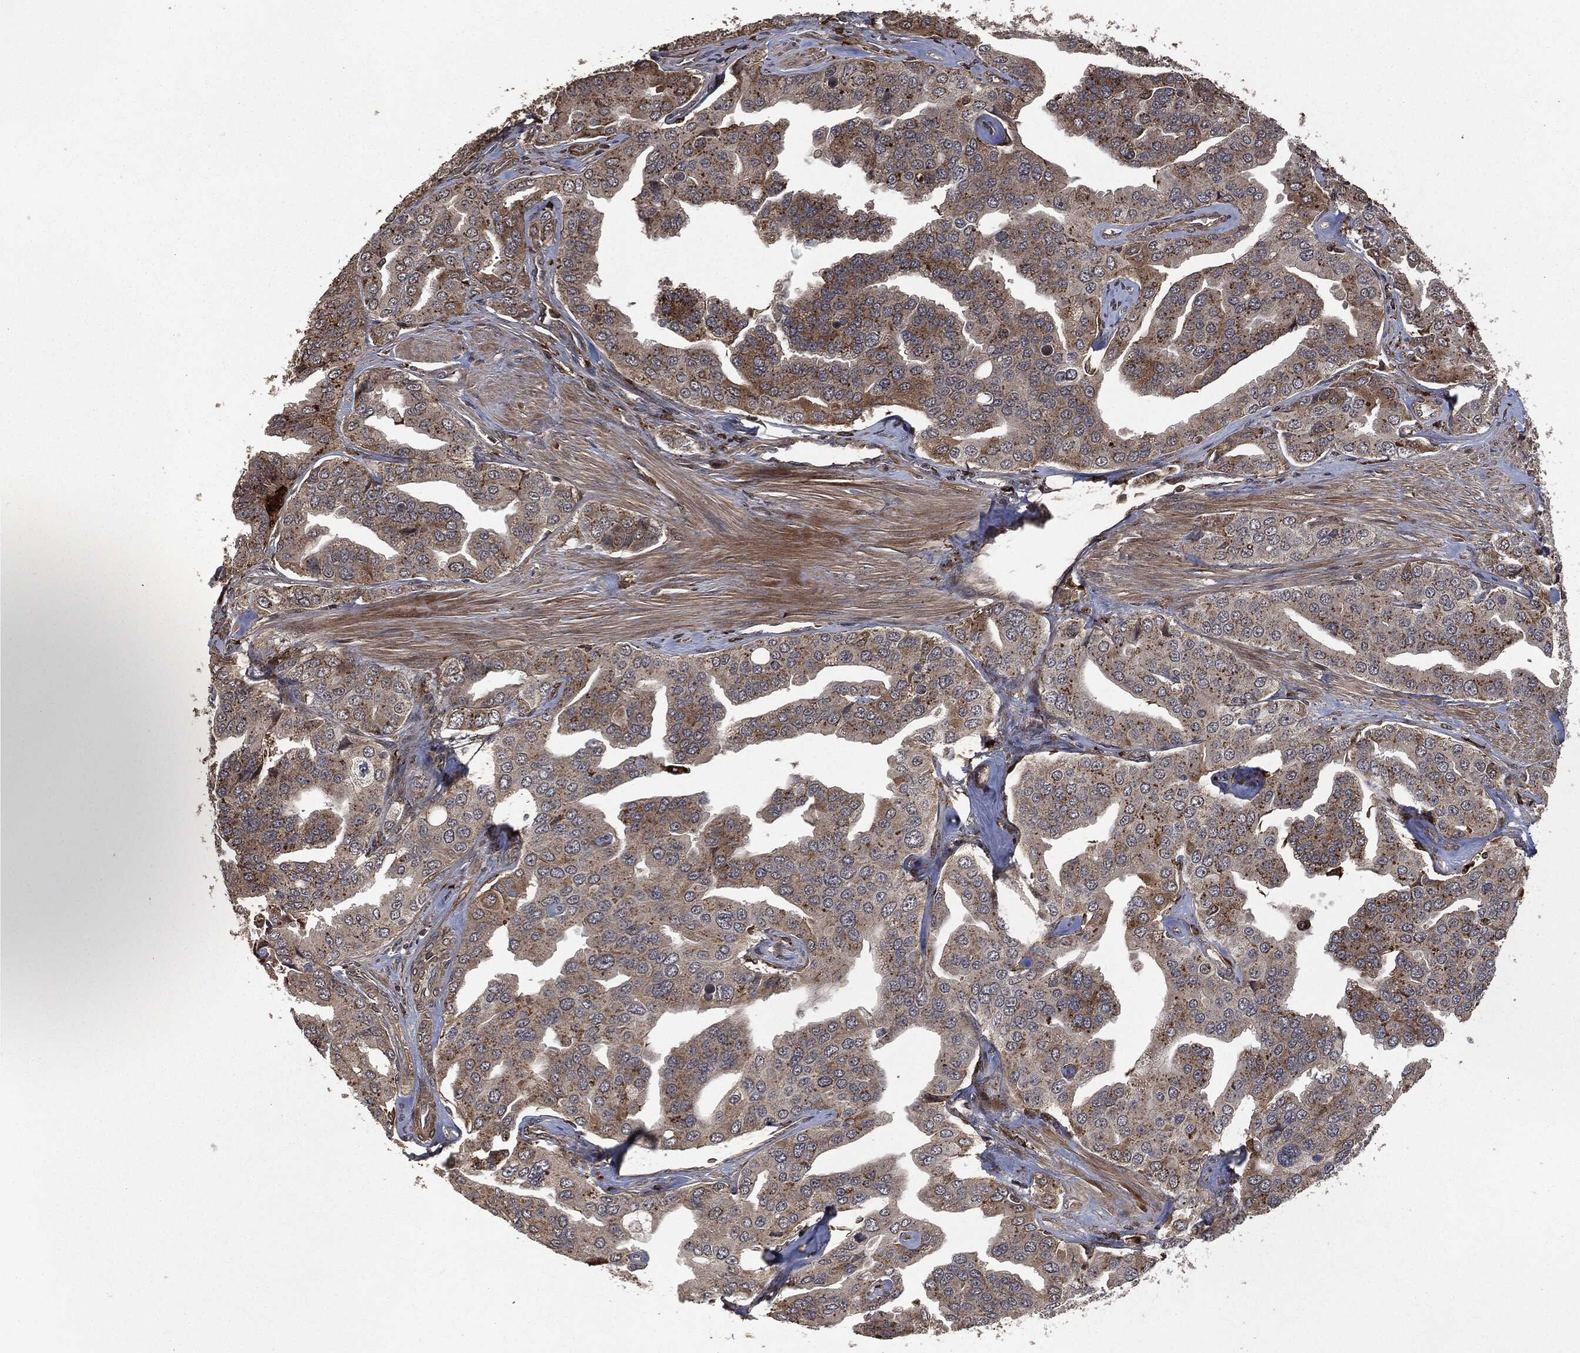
{"staining": {"intensity": "moderate", "quantity": "25%-75%", "location": "cytoplasmic/membranous"}, "tissue": "prostate cancer", "cell_type": "Tumor cells", "image_type": "cancer", "snomed": [{"axis": "morphology", "description": "Adenocarcinoma, NOS"}, {"axis": "topography", "description": "Prostate and seminal vesicle, NOS"}, {"axis": "topography", "description": "Prostate"}], "caption": "Protein expression analysis of adenocarcinoma (prostate) reveals moderate cytoplasmic/membranous positivity in about 25%-75% of tumor cells.", "gene": "CRABP2", "patient": {"sex": "male", "age": 69}}